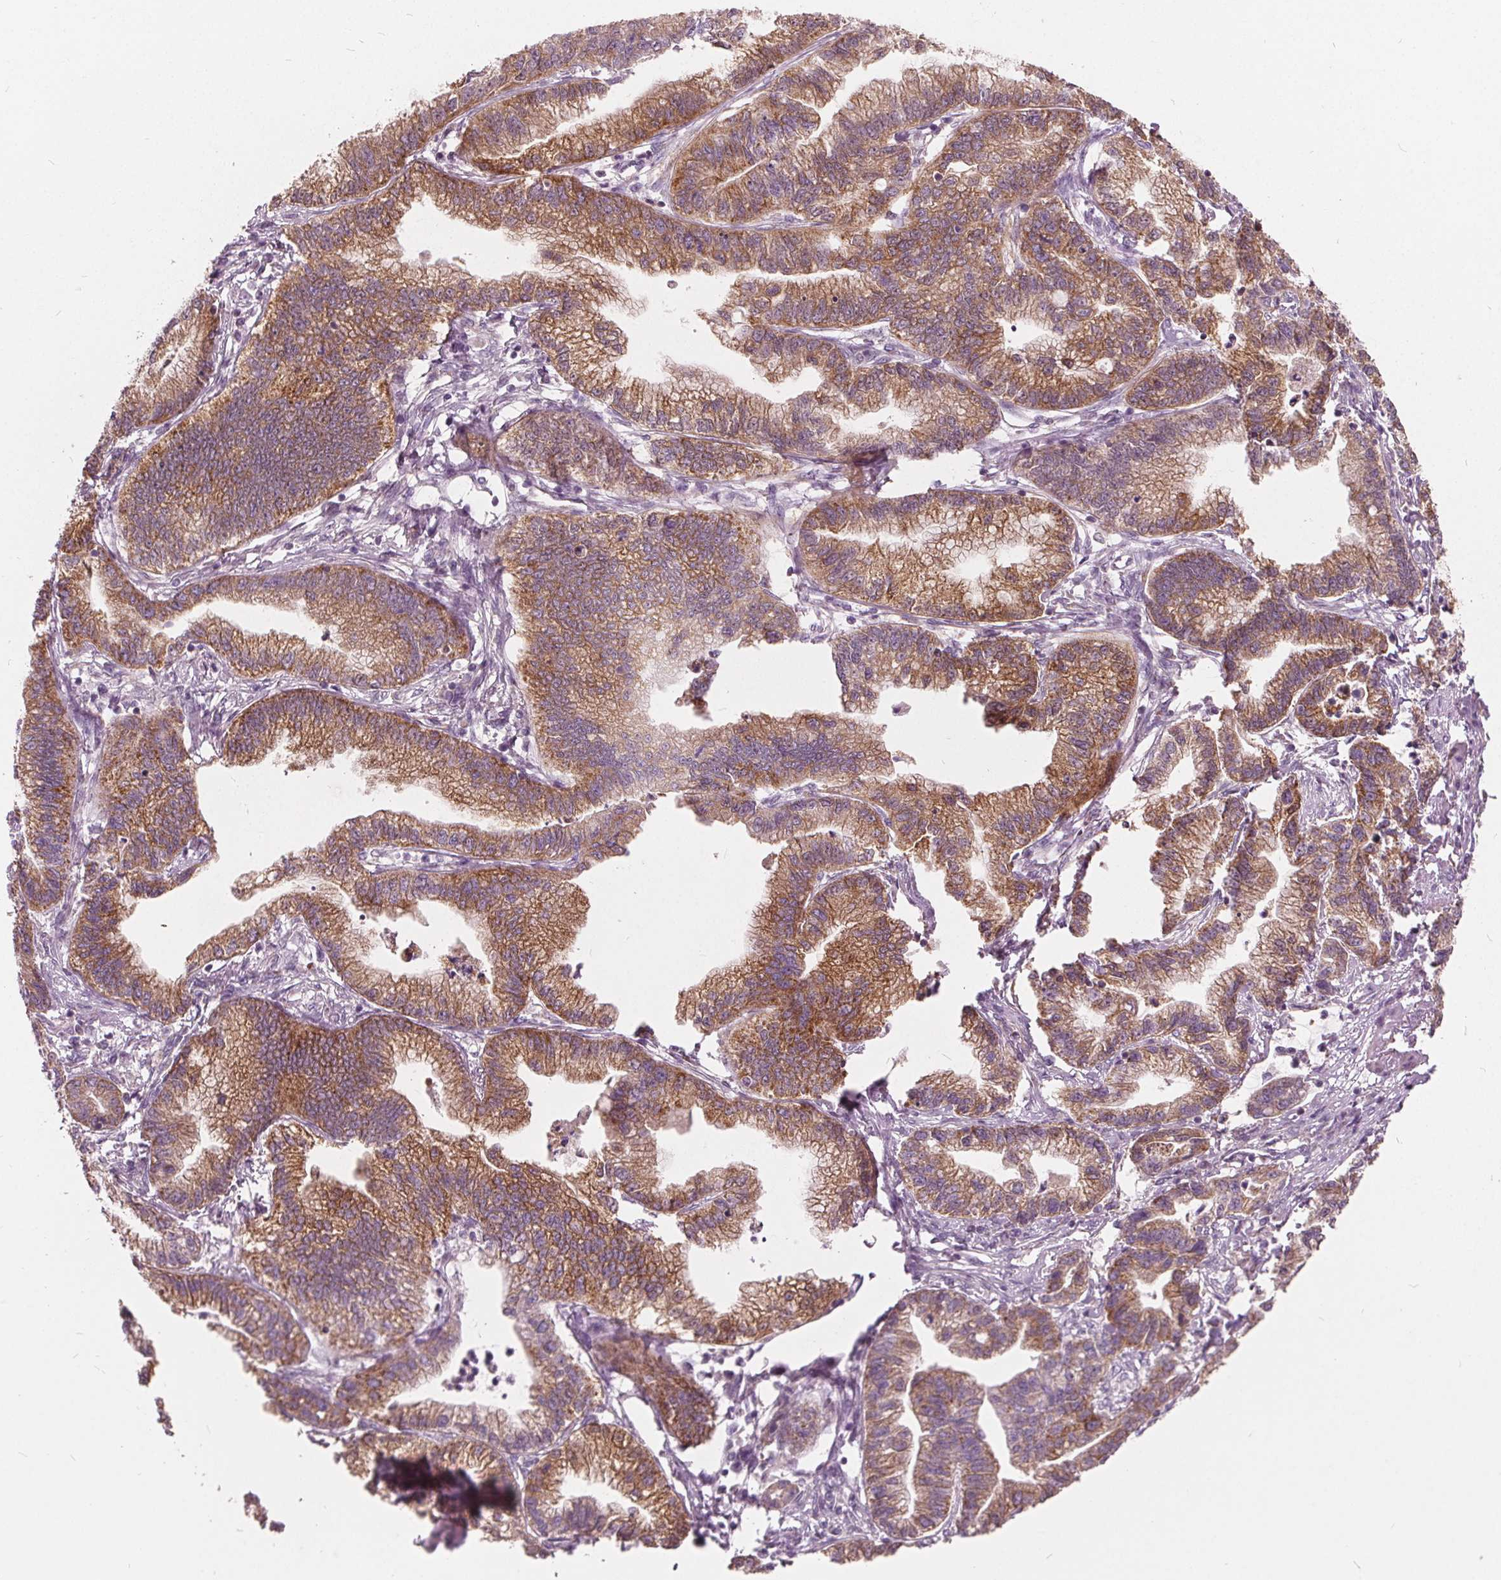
{"staining": {"intensity": "moderate", "quantity": ">75%", "location": "cytoplasmic/membranous"}, "tissue": "stomach cancer", "cell_type": "Tumor cells", "image_type": "cancer", "snomed": [{"axis": "morphology", "description": "Adenocarcinoma, NOS"}, {"axis": "topography", "description": "Stomach"}], "caption": "Moderate cytoplasmic/membranous expression for a protein is appreciated in about >75% of tumor cells of stomach adenocarcinoma using immunohistochemistry (IHC).", "gene": "ECI2", "patient": {"sex": "male", "age": 83}}